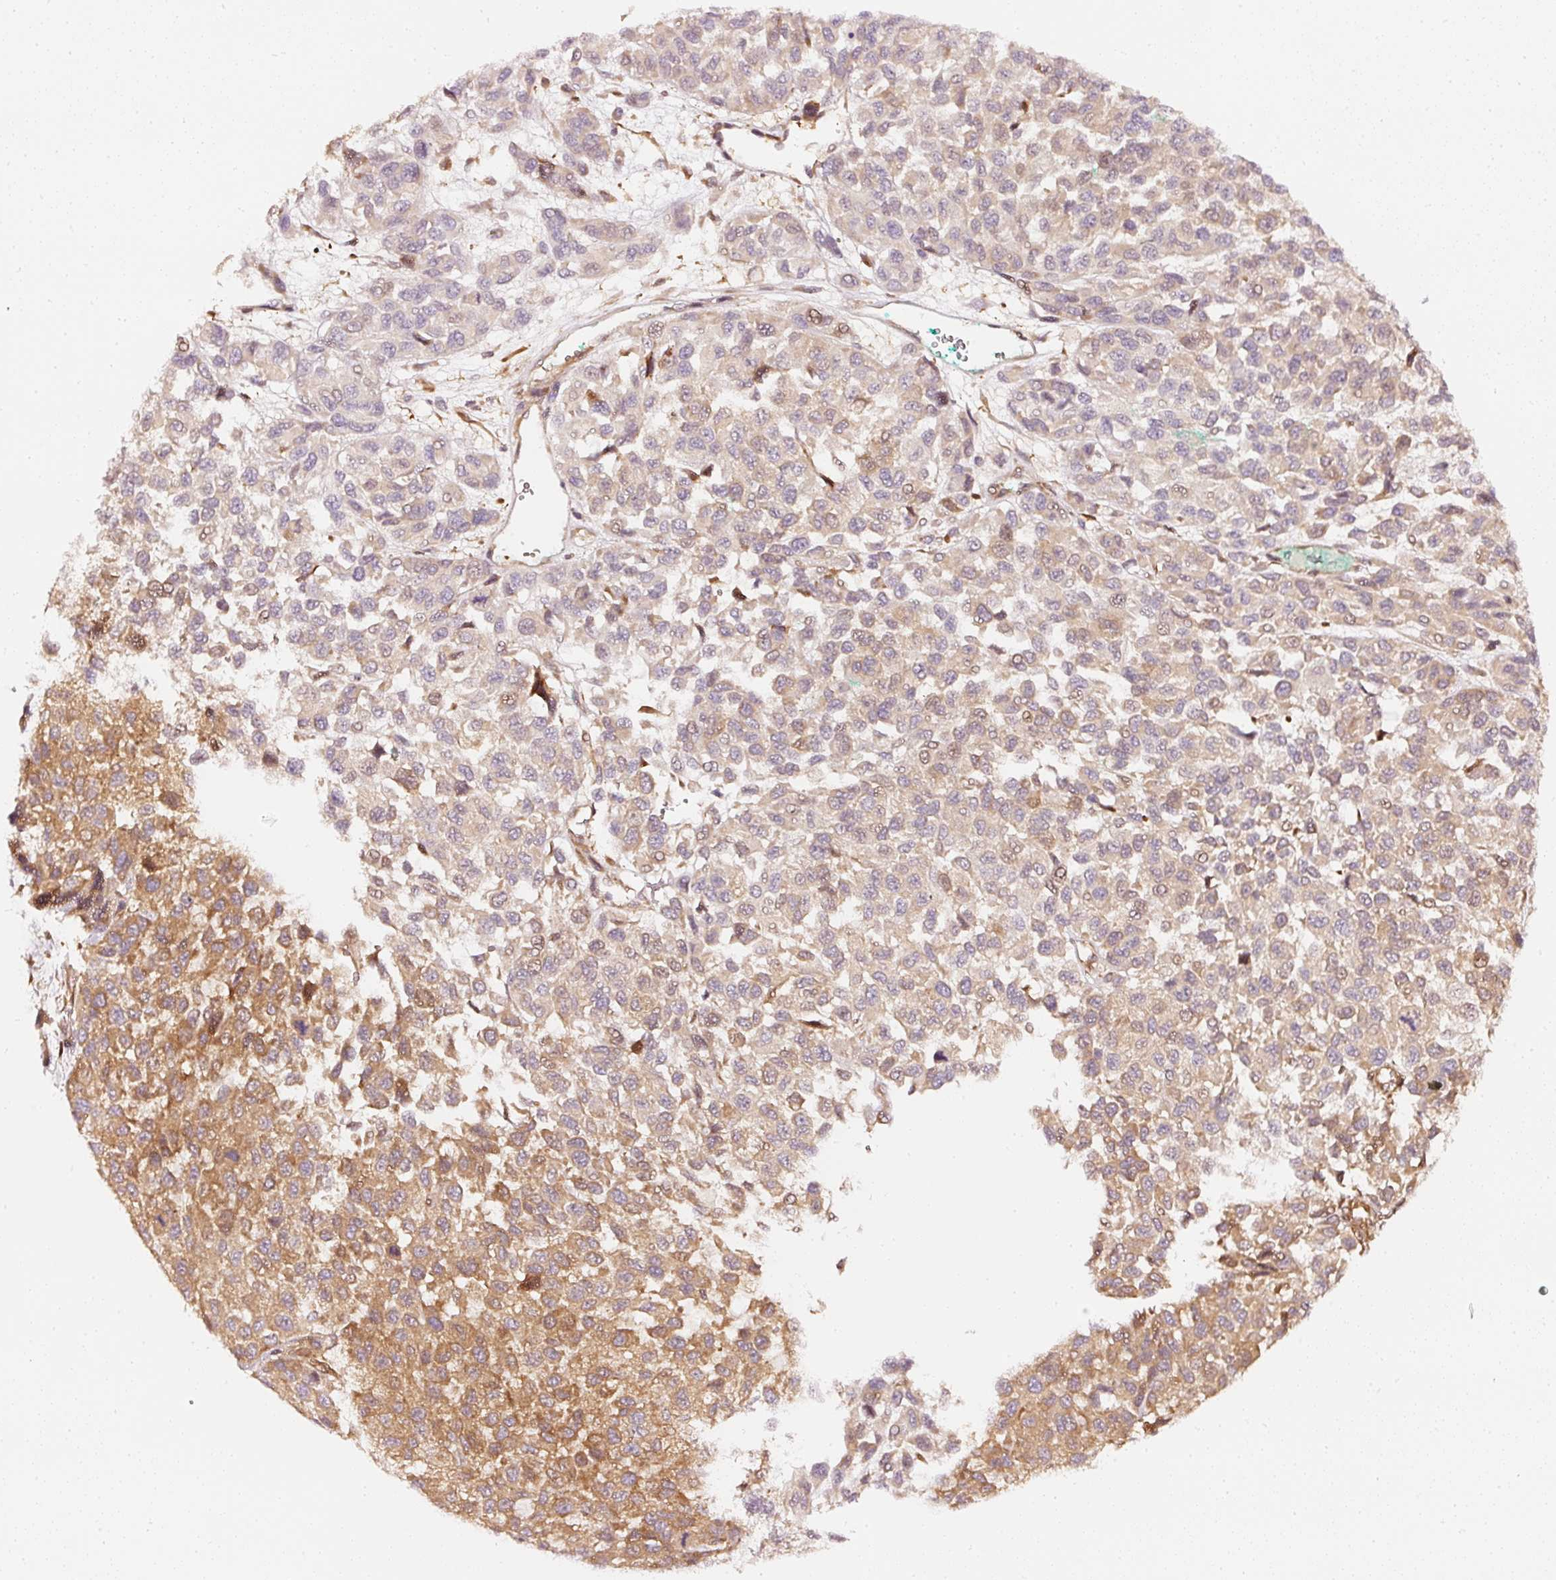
{"staining": {"intensity": "moderate", "quantity": "25%-75%", "location": "cytoplasmic/membranous"}, "tissue": "melanoma", "cell_type": "Tumor cells", "image_type": "cancer", "snomed": [{"axis": "morphology", "description": "Malignant melanoma, NOS"}, {"axis": "topography", "description": "Skin"}], "caption": "Malignant melanoma stained with a protein marker shows moderate staining in tumor cells.", "gene": "ASMTL", "patient": {"sex": "male", "age": 62}}